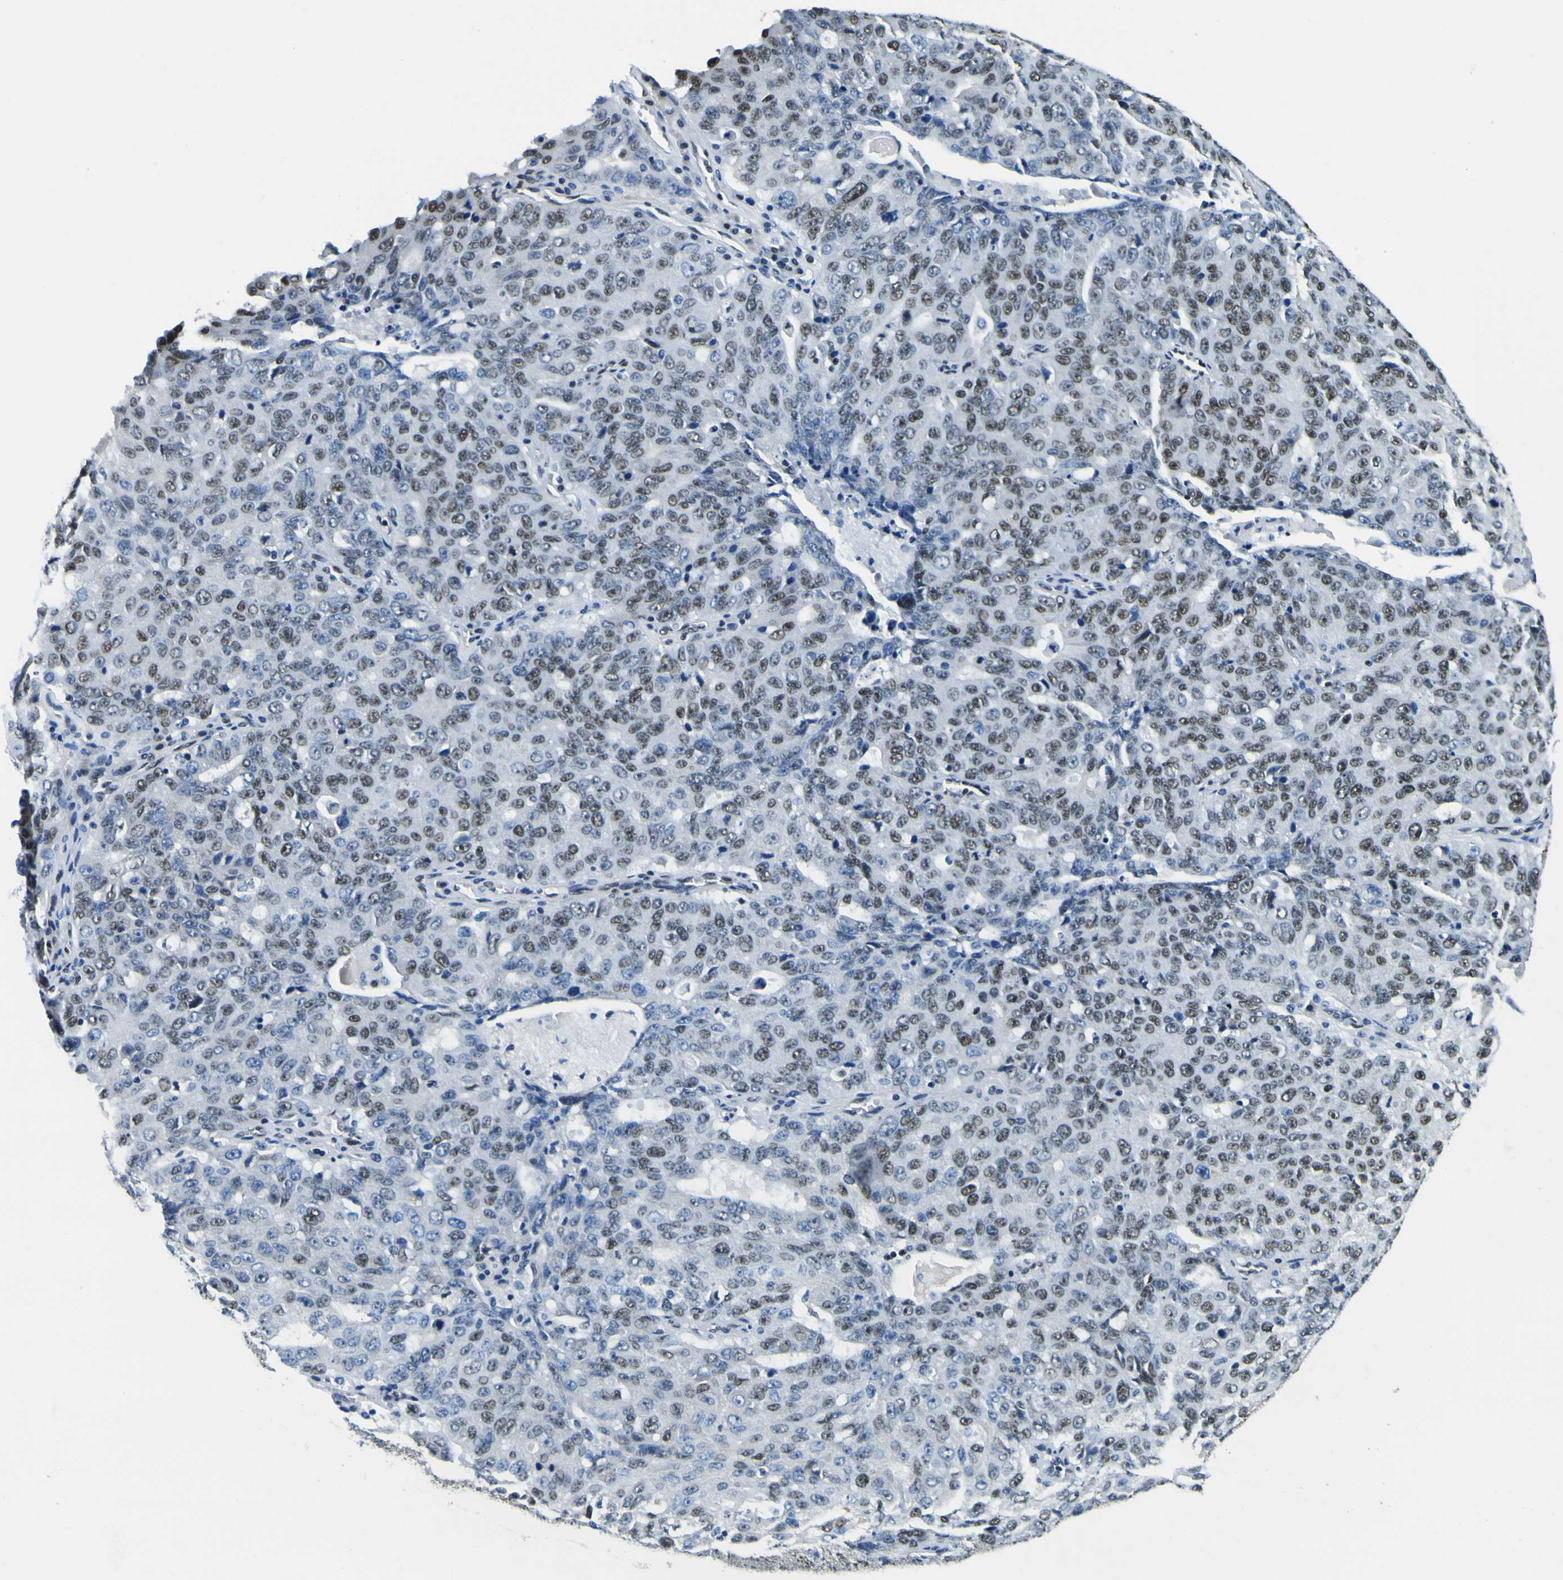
{"staining": {"intensity": "moderate", "quantity": ">75%", "location": "nuclear"}, "tissue": "ovarian cancer", "cell_type": "Tumor cells", "image_type": "cancer", "snomed": [{"axis": "morphology", "description": "Carcinoma, endometroid"}, {"axis": "topography", "description": "Ovary"}], "caption": "An IHC histopathology image of tumor tissue is shown. Protein staining in brown highlights moderate nuclear positivity in ovarian cancer (endometroid carcinoma) within tumor cells.", "gene": "SP1", "patient": {"sex": "female", "age": 62}}